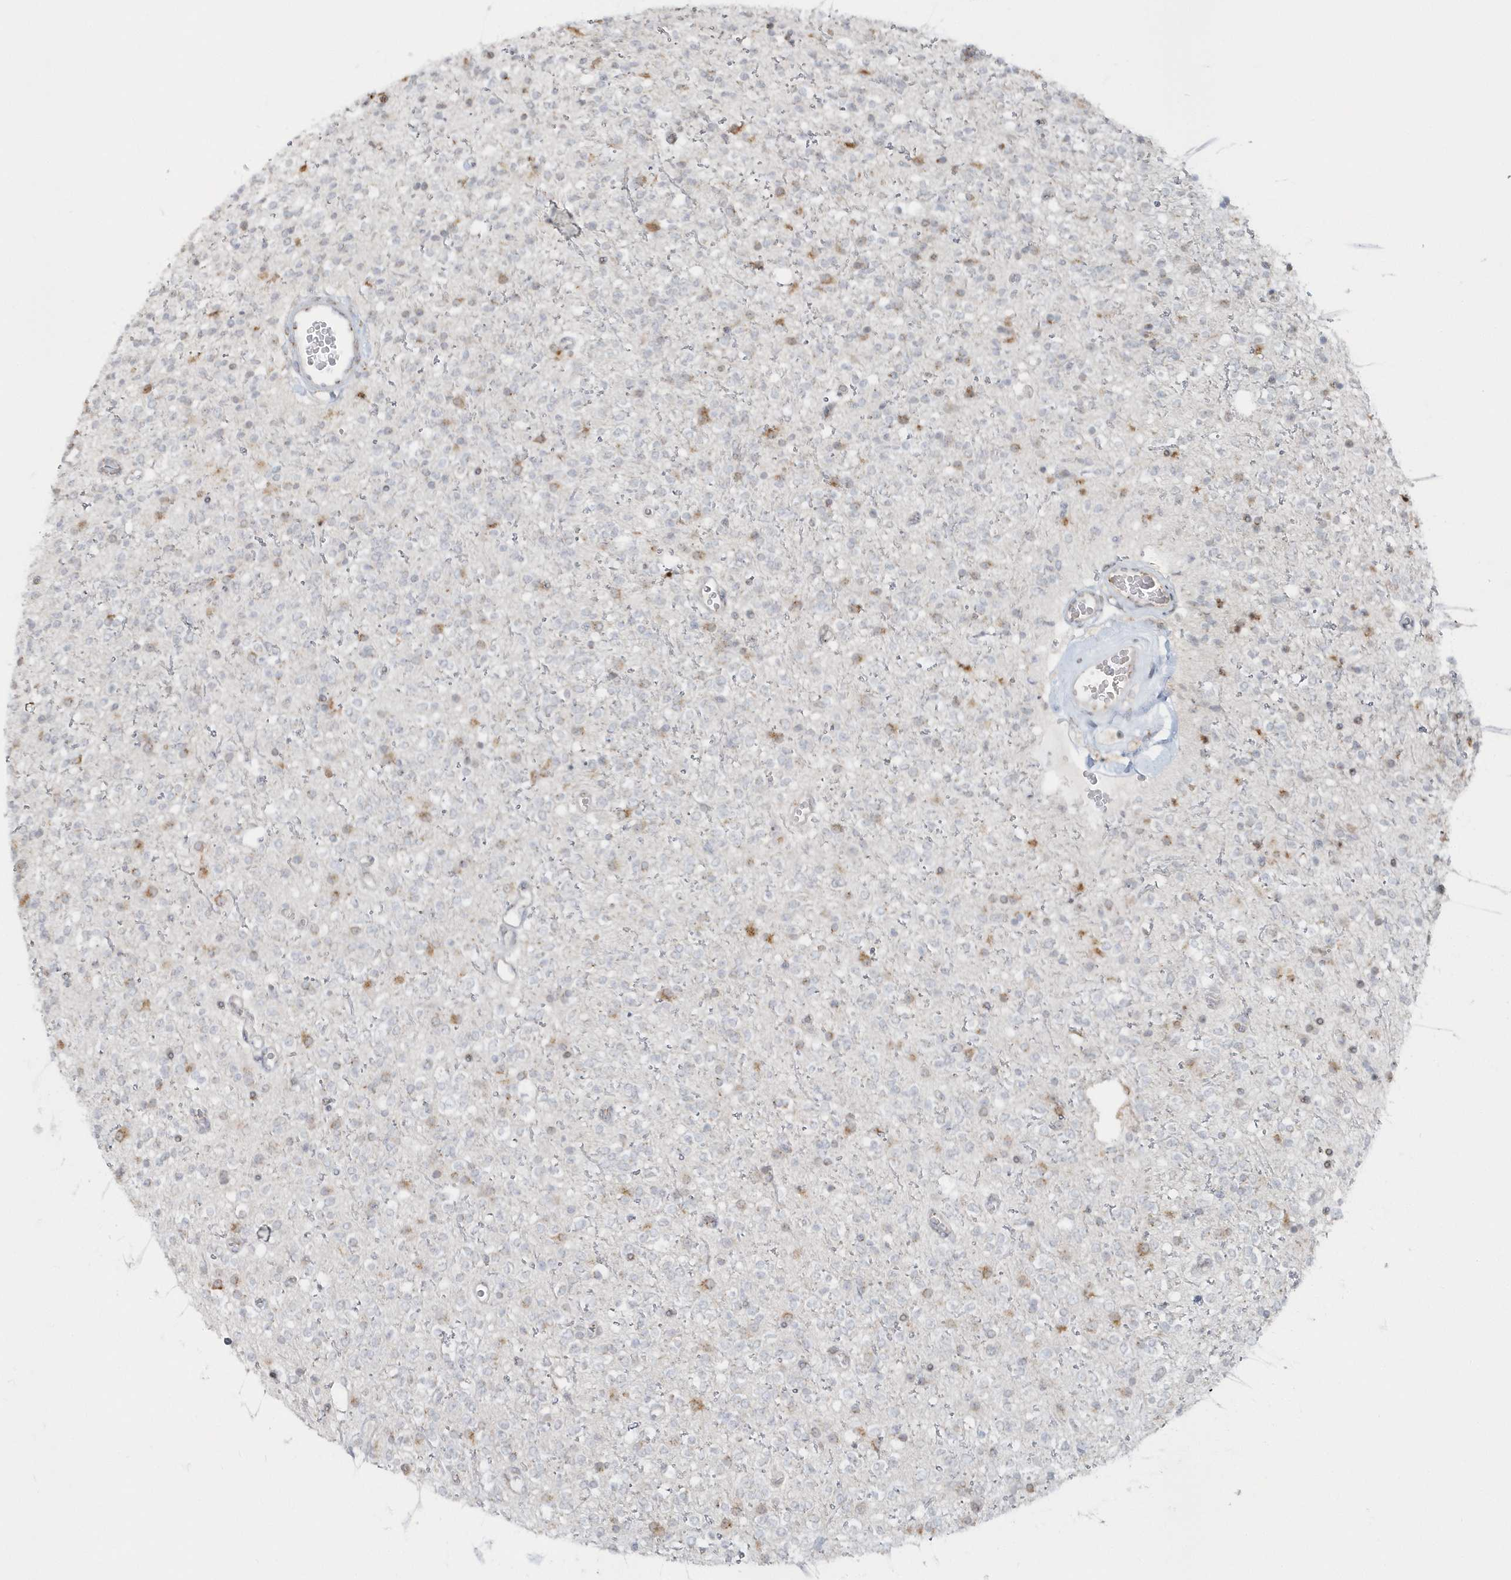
{"staining": {"intensity": "moderate", "quantity": "<25%", "location": "cytoplasmic/membranous"}, "tissue": "glioma", "cell_type": "Tumor cells", "image_type": "cancer", "snomed": [{"axis": "morphology", "description": "Glioma, malignant, High grade"}, {"axis": "topography", "description": "Brain"}], "caption": "A histopathology image showing moderate cytoplasmic/membranous expression in approximately <25% of tumor cells in malignant high-grade glioma, as visualized by brown immunohistochemical staining.", "gene": "DHFR", "patient": {"sex": "male", "age": 34}}